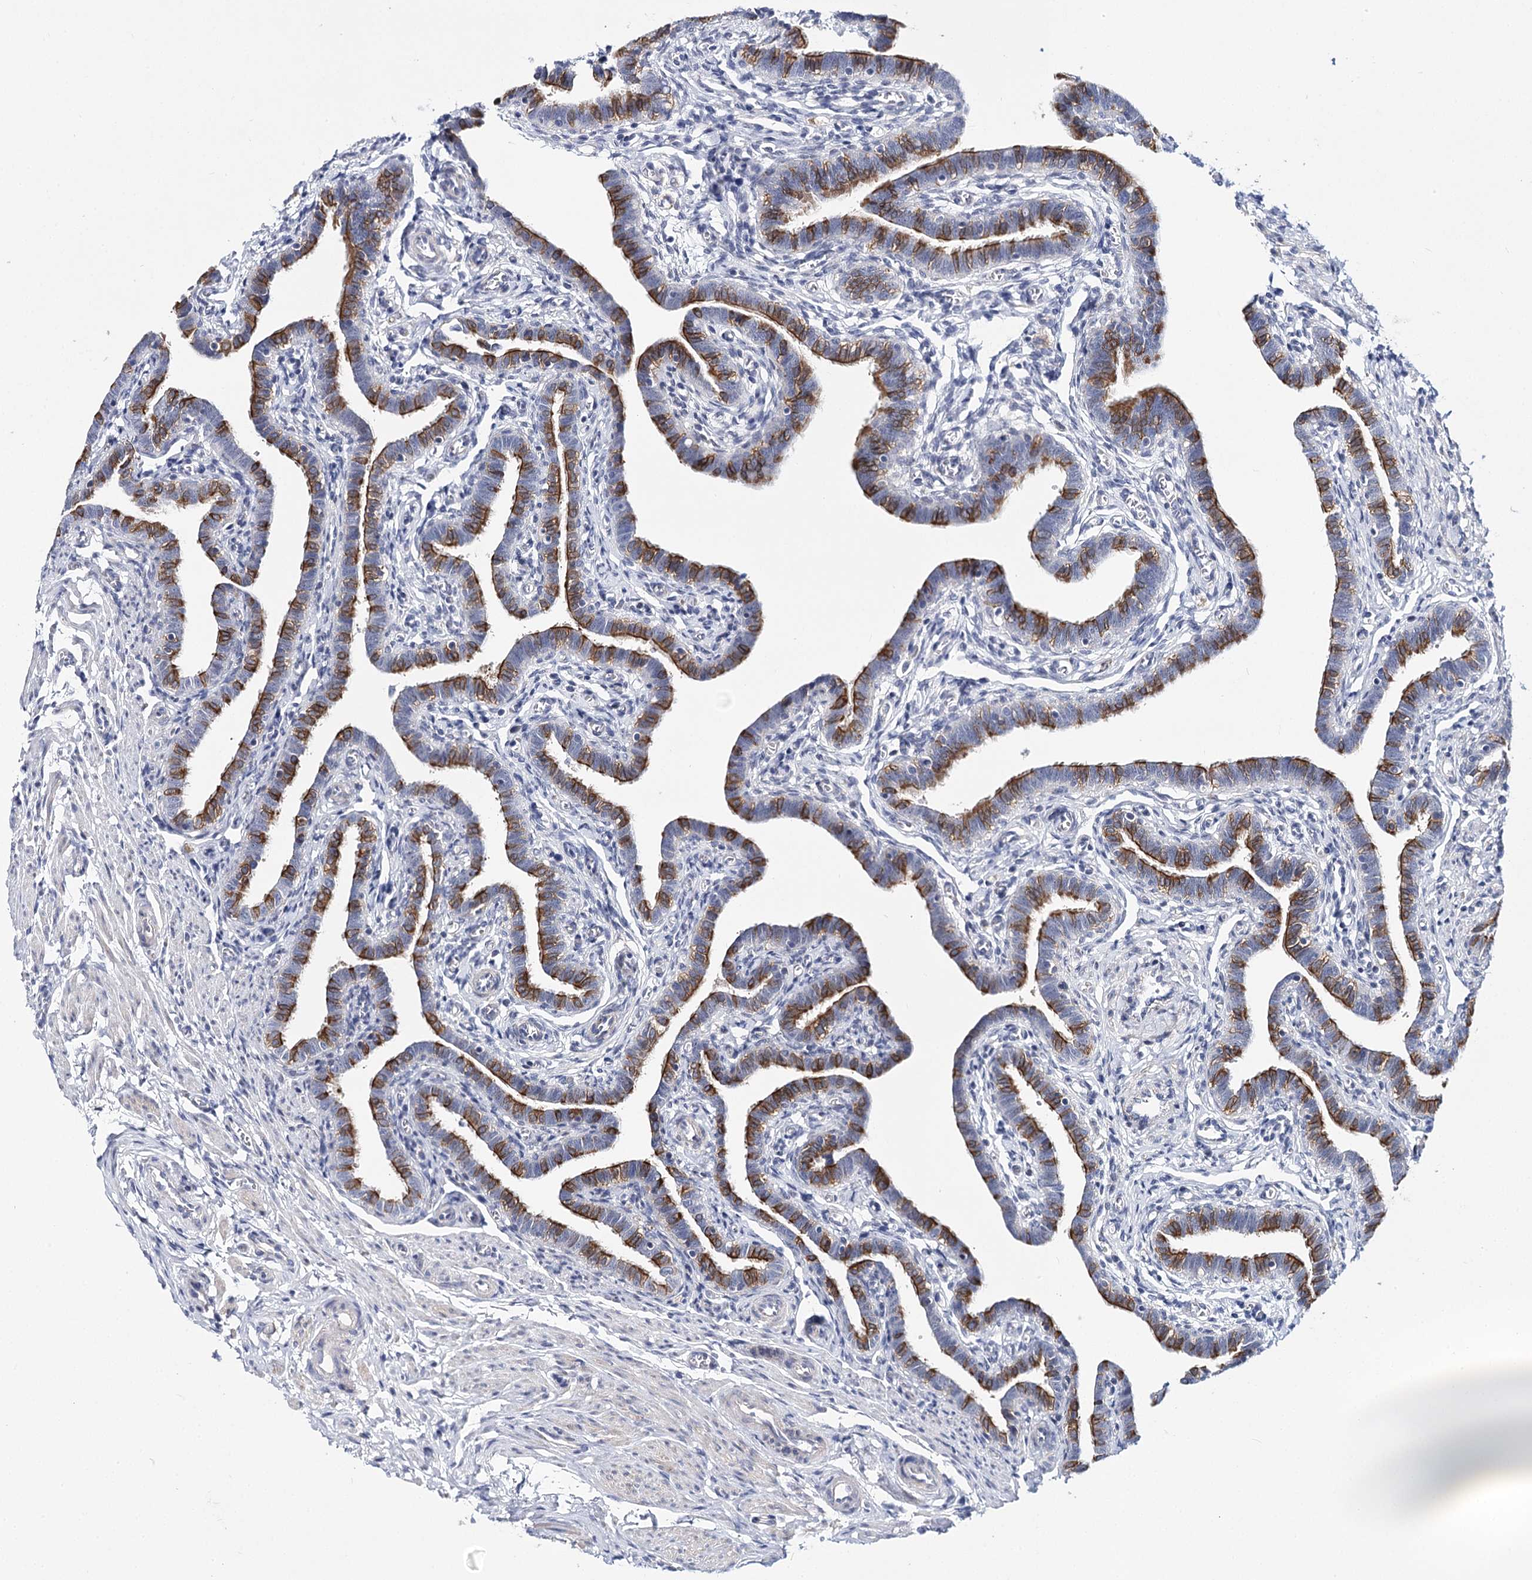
{"staining": {"intensity": "moderate", "quantity": "25%-75%", "location": "cytoplasmic/membranous"}, "tissue": "fallopian tube", "cell_type": "Glandular cells", "image_type": "normal", "snomed": [{"axis": "morphology", "description": "Normal tissue, NOS"}, {"axis": "topography", "description": "Fallopian tube"}], "caption": "A photomicrograph of fallopian tube stained for a protein displays moderate cytoplasmic/membranous brown staining in glandular cells. The staining was performed using DAB (3,3'-diaminobenzidine) to visualize the protein expression in brown, while the nuclei were stained in blue with hematoxylin (Magnification: 20x).", "gene": "TEX12", "patient": {"sex": "female", "age": 36}}